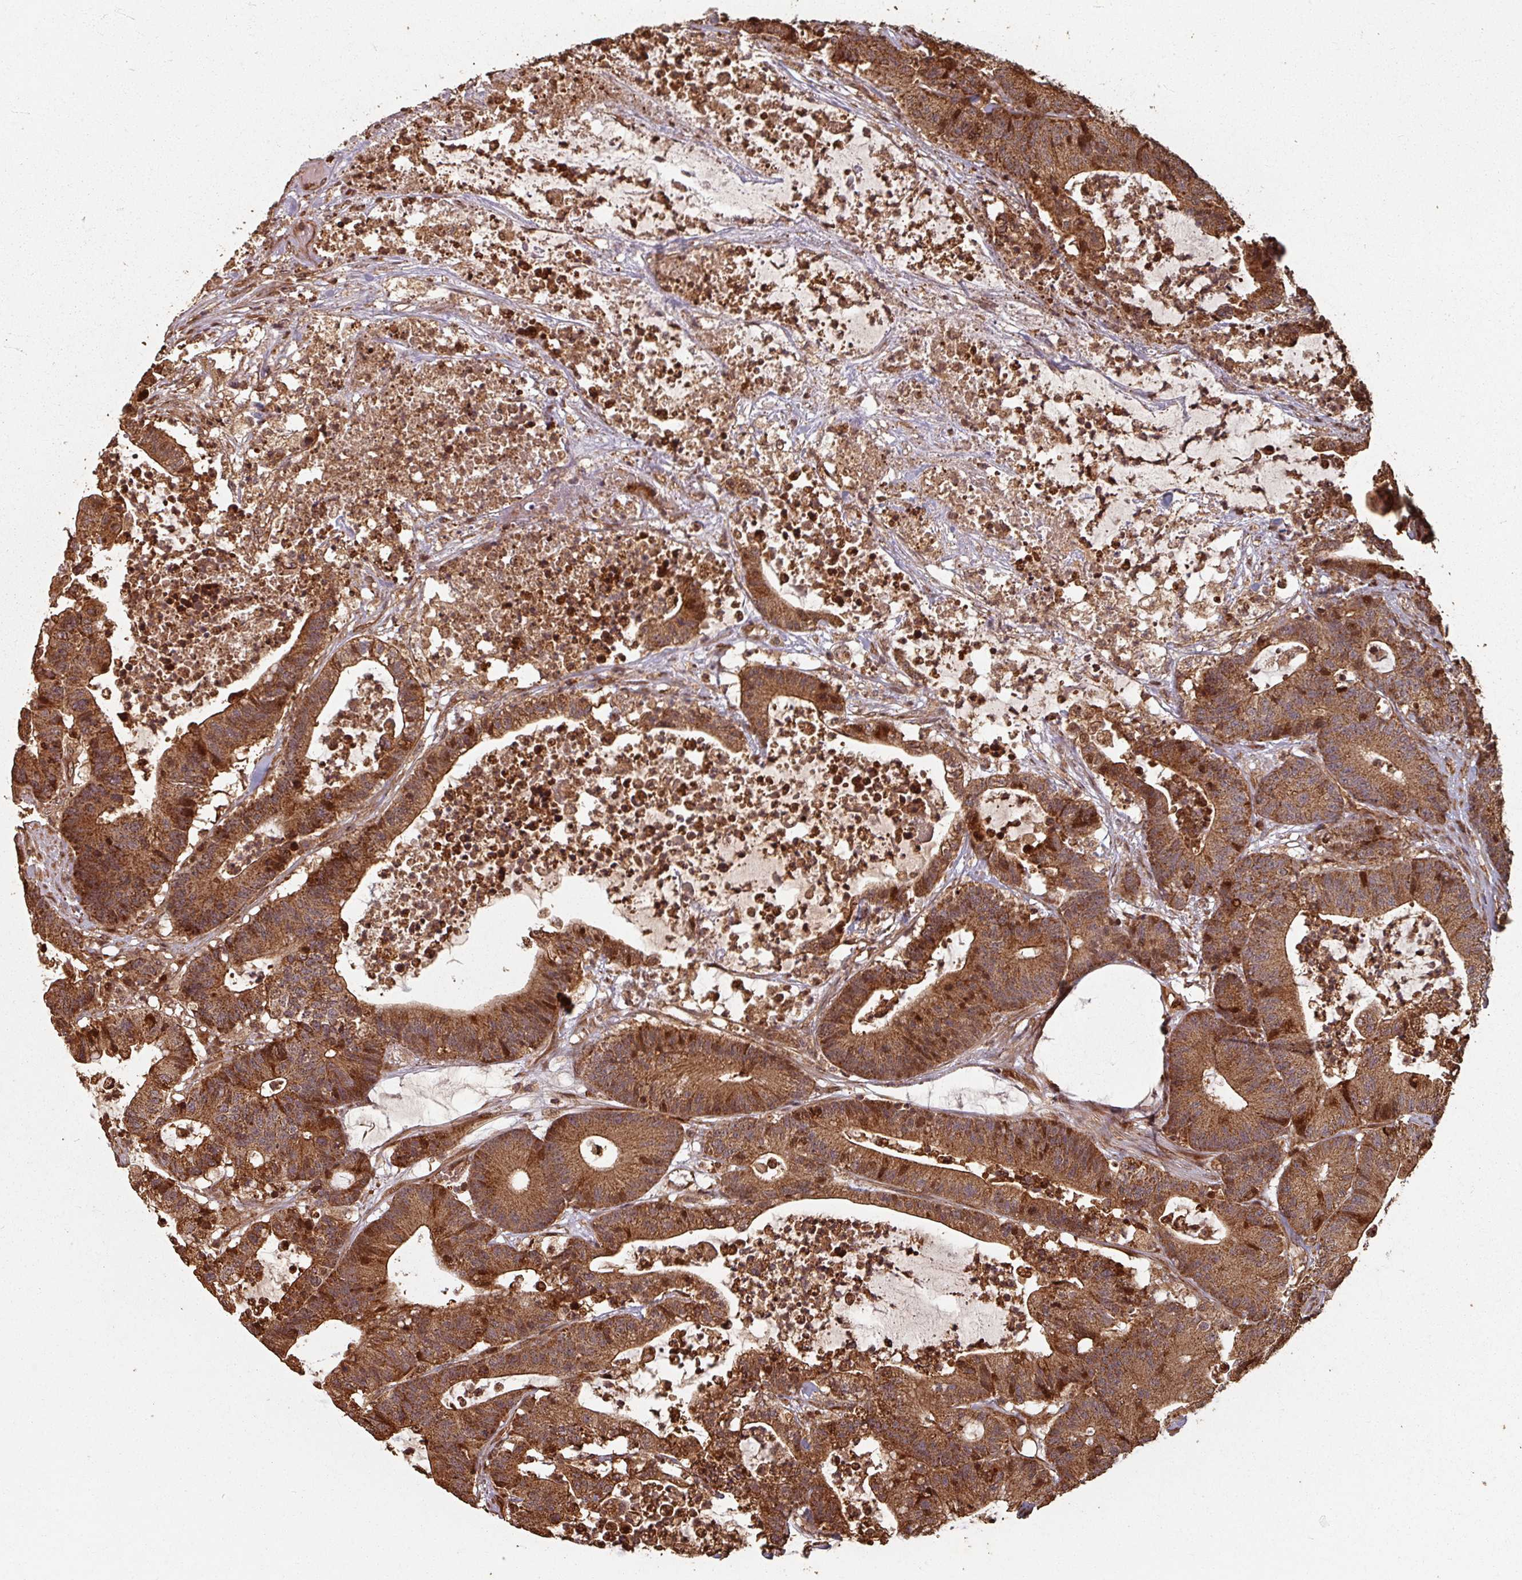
{"staining": {"intensity": "strong", "quantity": ">75%", "location": "cytoplasmic/membranous,nuclear"}, "tissue": "colorectal cancer", "cell_type": "Tumor cells", "image_type": "cancer", "snomed": [{"axis": "morphology", "description": "Adenocarcinoma, NOS"}, {"axis": "topography", "description": "Colon"}], "caption": "Immunohistochemistry (IHC) histopathology image of neoplastic tissue: adenocarcinoma (colorectal) stained using immunohistochemistry shows high levels of strong protein expression localized specifically in the cytoplasmic/membranous and nuclear of tumor cells, appearing as a cytoplasmic/membranous and nuclear brown color.", "gene": "EID1", "patient": {"sex": "female", "age": 84}}